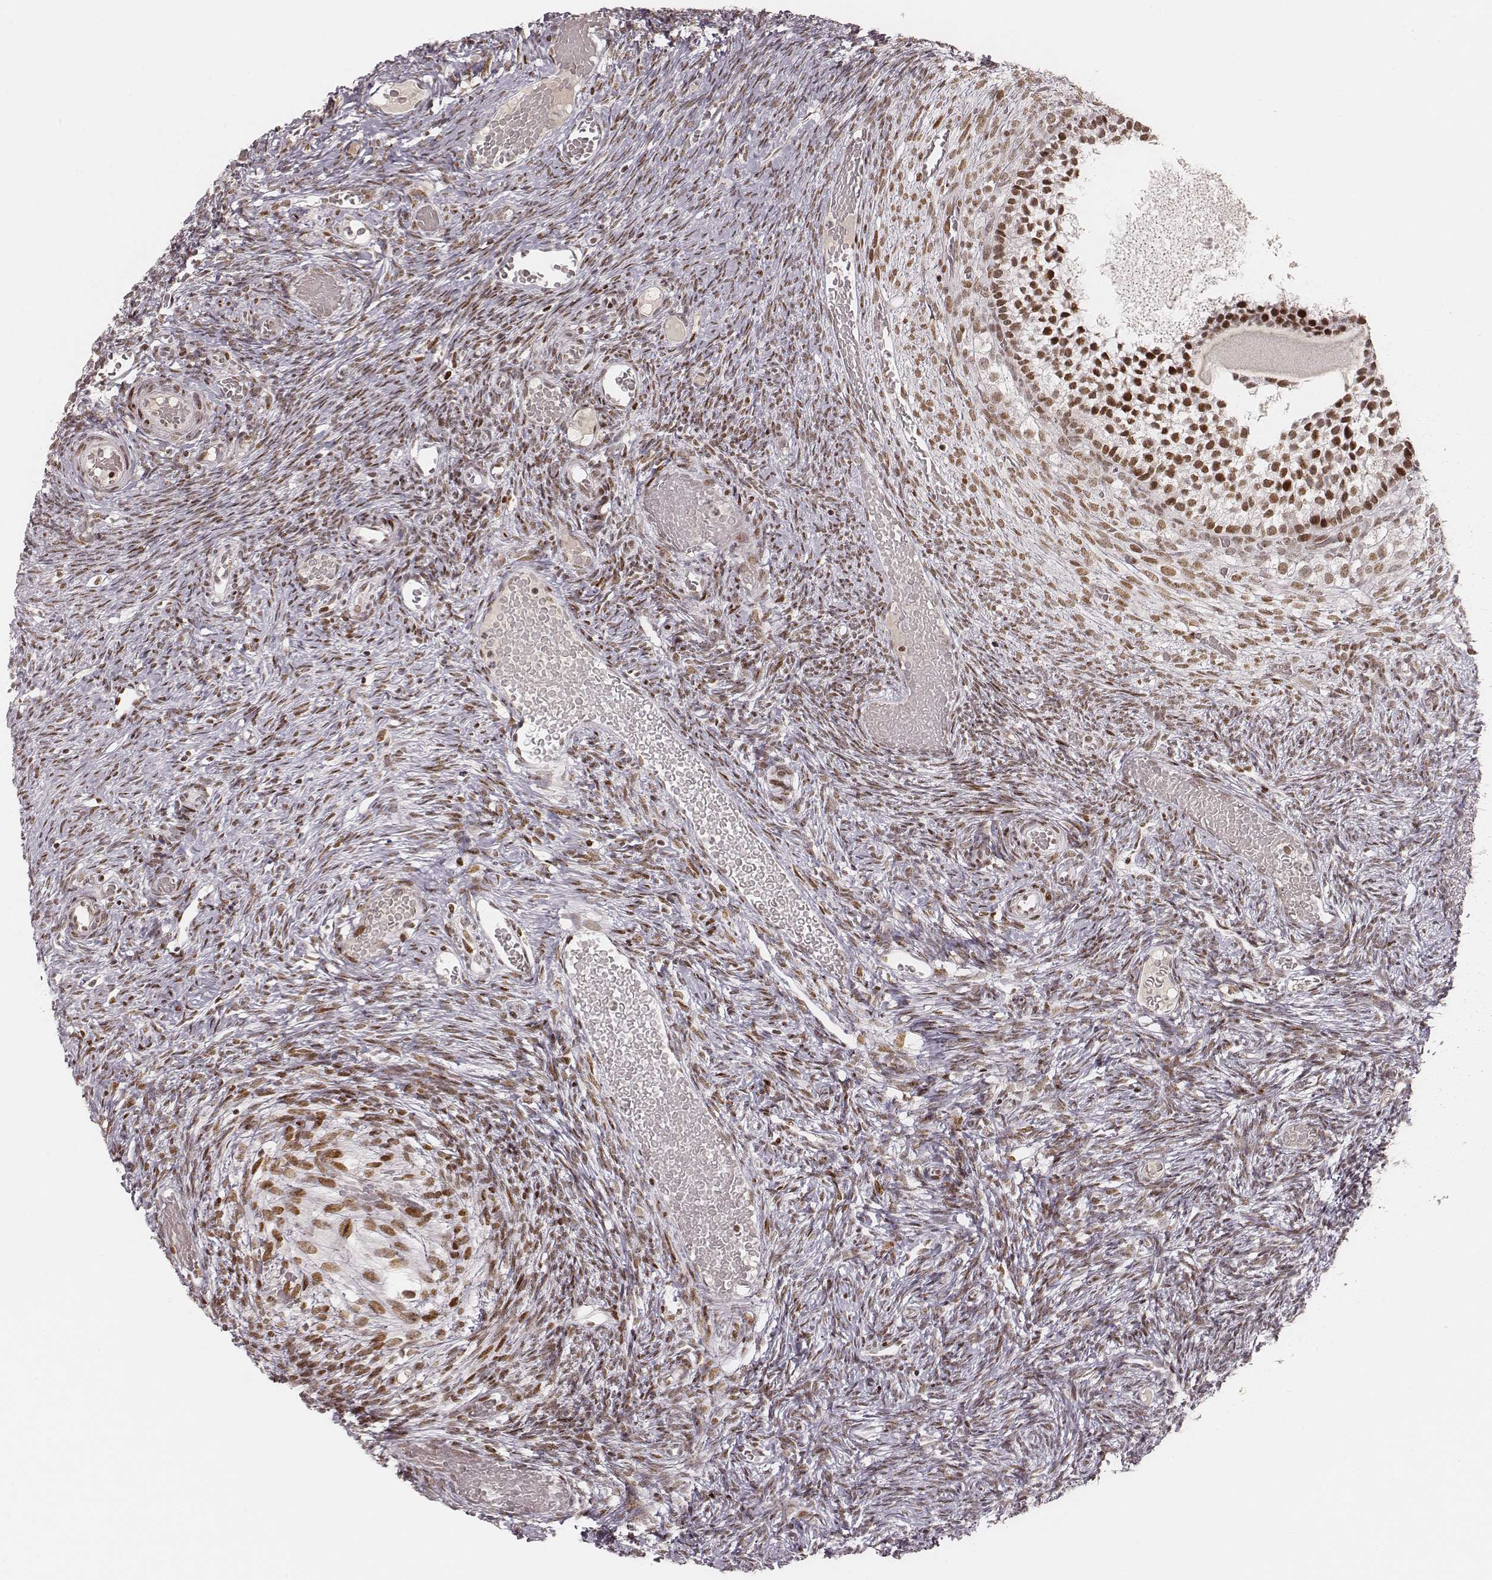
{"staining": {"intensity": "strong", "quantity": ">75%", "location": "nuclear"}, "tissue": "ovary", "cell_type": "Follicle cells", "image_type": "normal", "snomed": [{"axis": "morphology", "description": "Normal tissue, NOS"}, {"axis": "topography", "description": "Ovary"}], "caption": "Protein staining shows strong nuclear staining in approximately >75% of follicle cells in normal ovary.", "gene": "HNRNPC", "patient": {"sex": "female", "age": 39}}